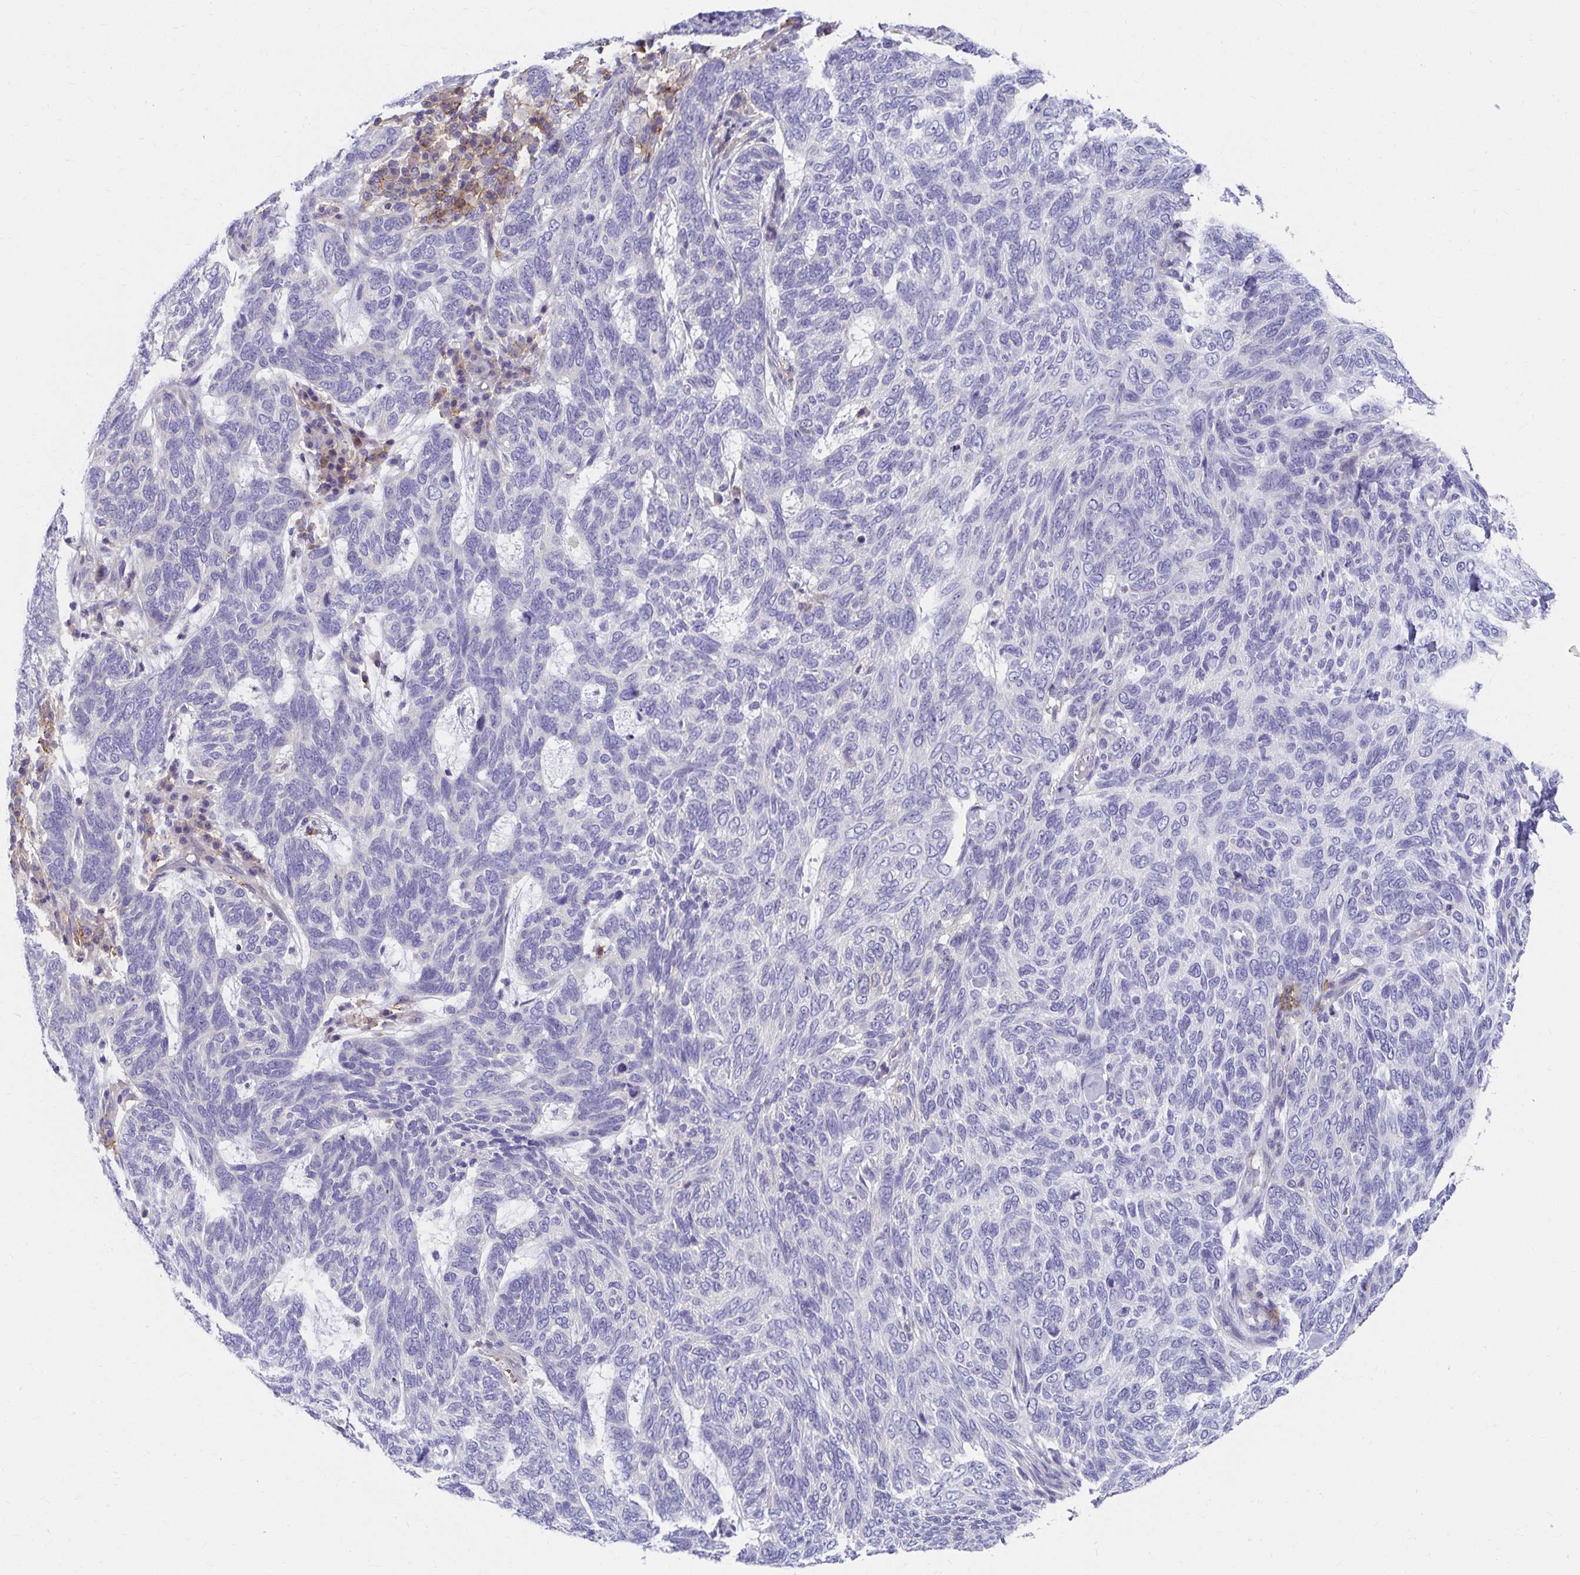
{"staining": {"intensity": "negative", "quantity": "none", "location": "none"}, "tissue": "skin cancer", "cell_type": "Tumor cells", "image_type": "cancer", "snomed": [{"axis": "morphology", "description": "Basal cell carcinoma"}, {"axis": "topography", "description": "Skin"}], "caption": "Basal cell carcinoma (skin) was stained to show a protein in brown. There is no significant staining in tumor cells.", "gene": "C19orf81", "patient": {"sex": "female", "age": 65}}